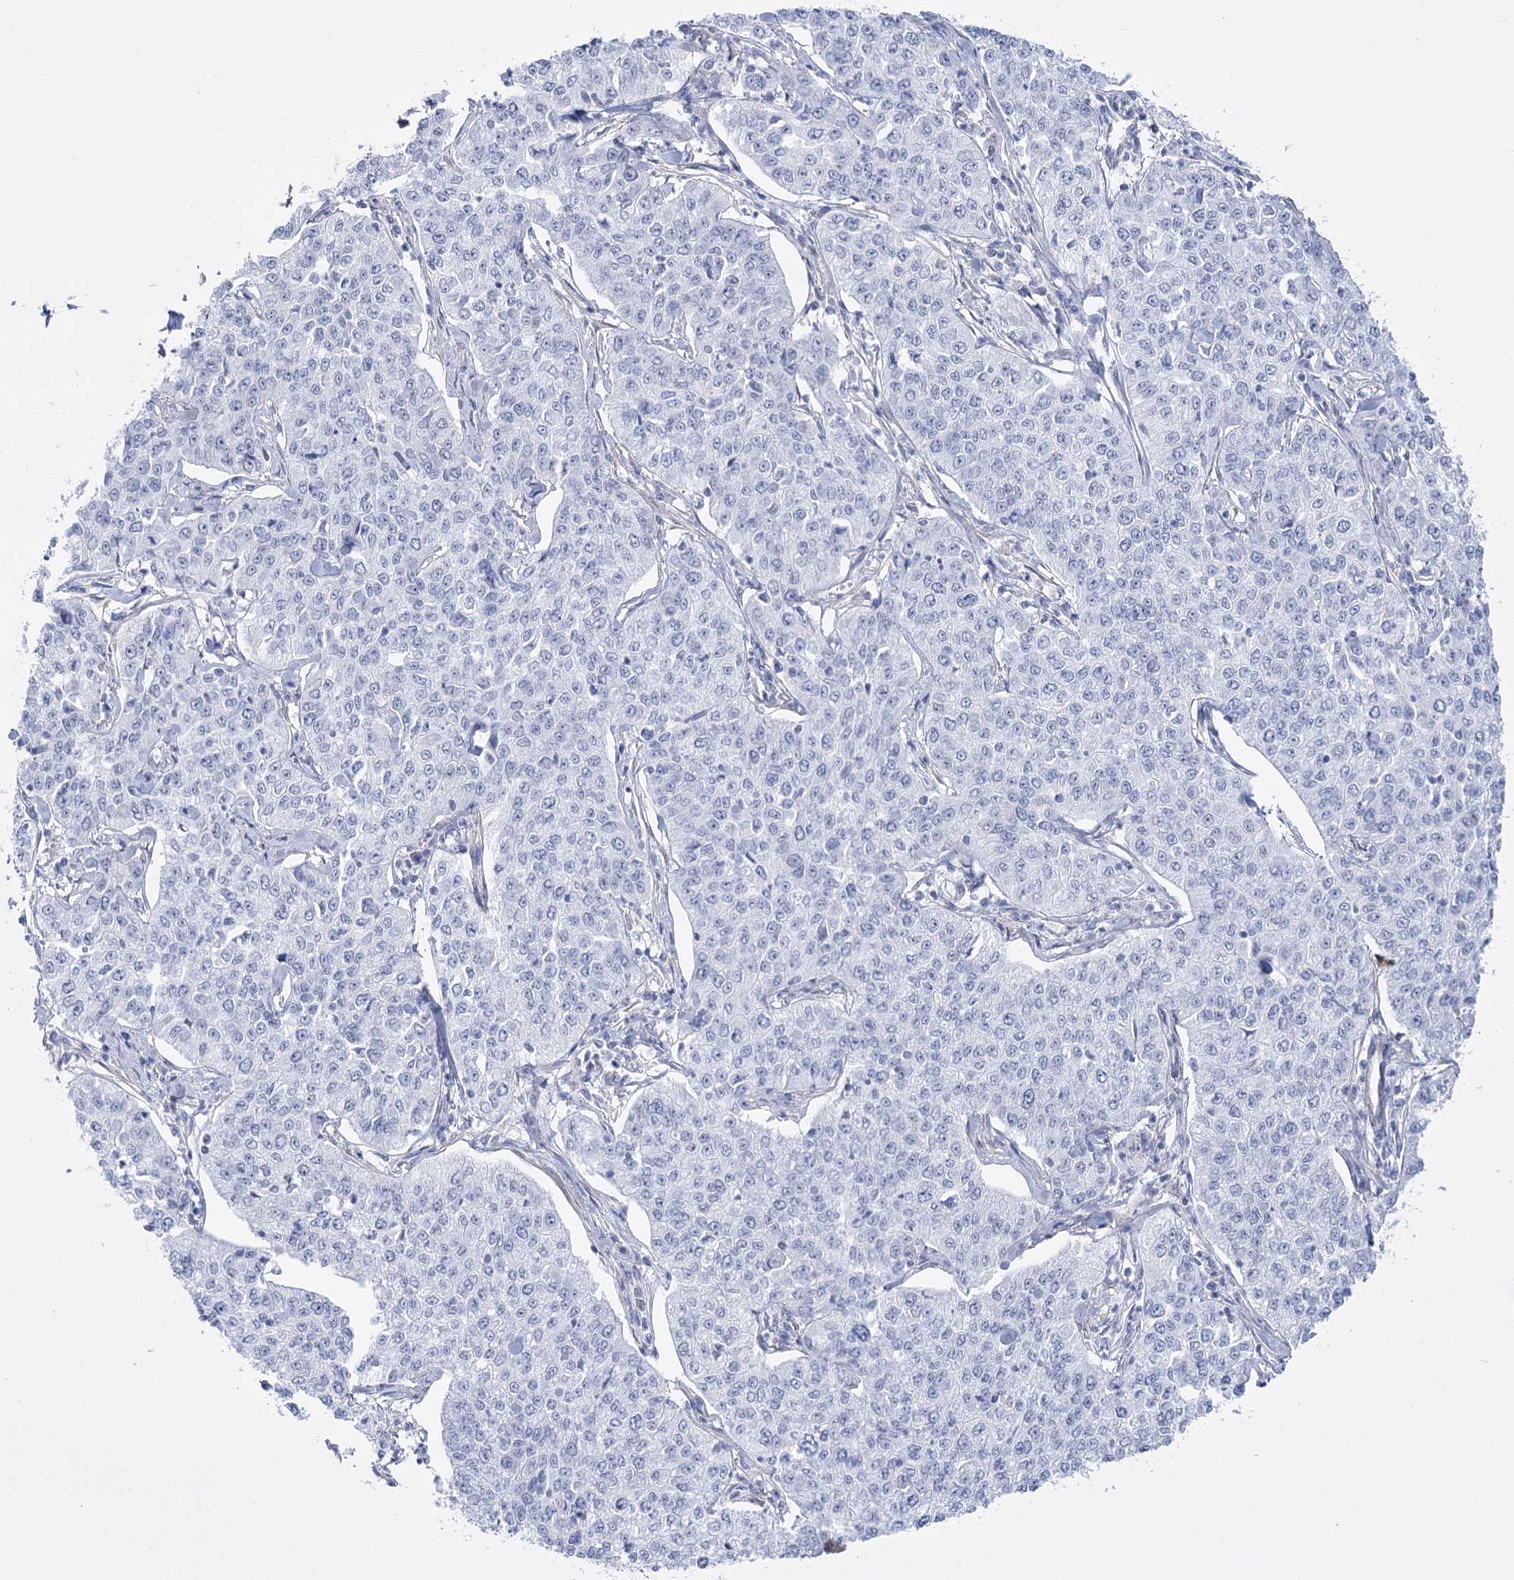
{"staining": {"intensity": "negative", "quantity": "none", "location": "none"}, "tissue": "cervical cancer", "cell_type": "Tumor cells", "image_type": "cancer", "snomed": [{"axis": "morphology", "description": "Squamous cell carcinoma, NOS"}, {"axis": "topography", "description": "Cervix"}], "caption": "Squamous cell carcinoma (cervical) was stained to show a protein in brown. There is no significant expression in tumor cells.", "gene": "PDHB", "patient": {"sex": "female", "age": 35}}